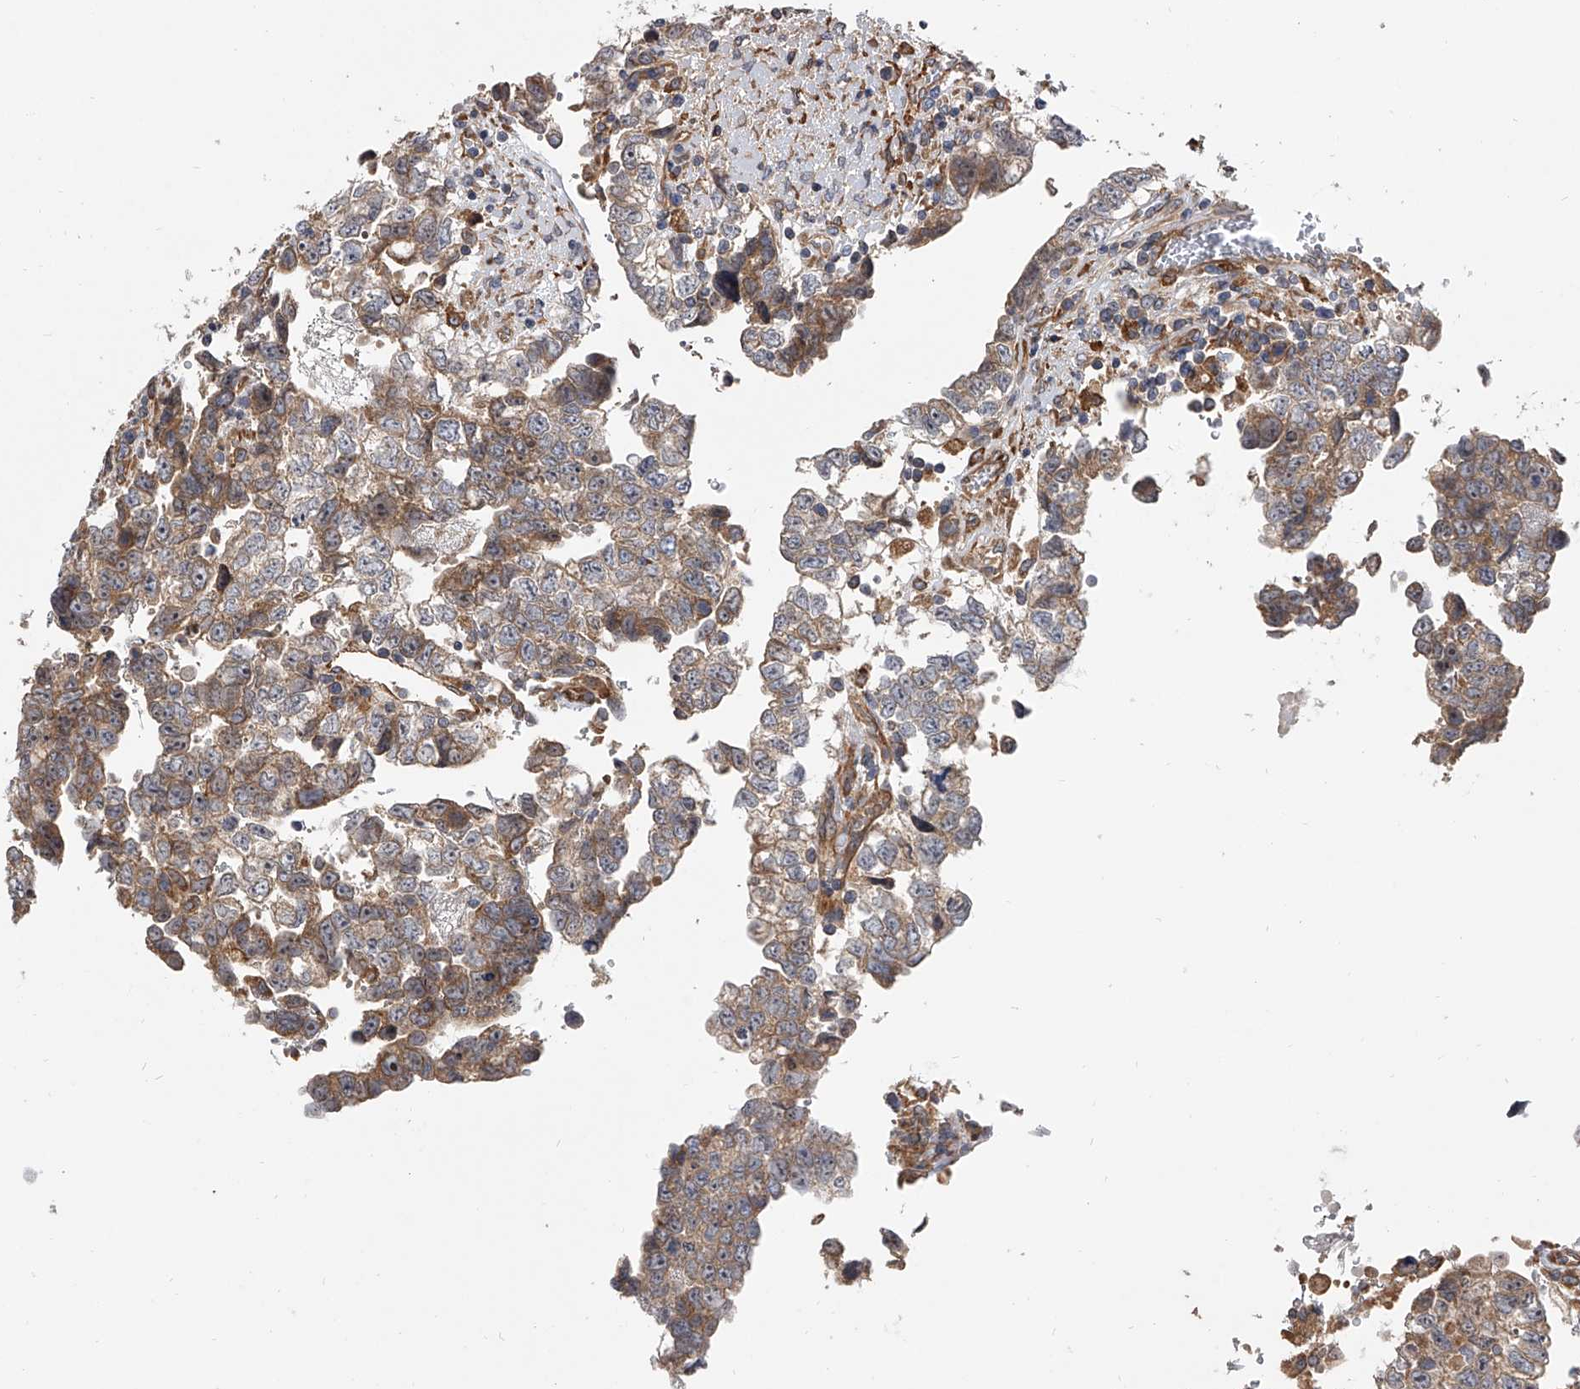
{"staining": {"intensity": "weak", "quantity": "25%-75%", "location": "cytoplasmic/membranous"}, "tissue": "testis cancer", "cell_type": "Tumor cells", "image_type": "cancer", "snomed": [{"axis": "morphology", "description": "Carcinoma, Embryonal, NOS"}, {"axis": "topography", "description": "Testis"}], "caption": "An image showing weak cytoplasmic/membranous staining in approximately 25%-75% of tumor cells in testis cancer (embryonal carcinoma), as visualized by brown immunohistochemical staining.", "gene": "EXOC4", "patient": {"sex": "male", "age": 37}}